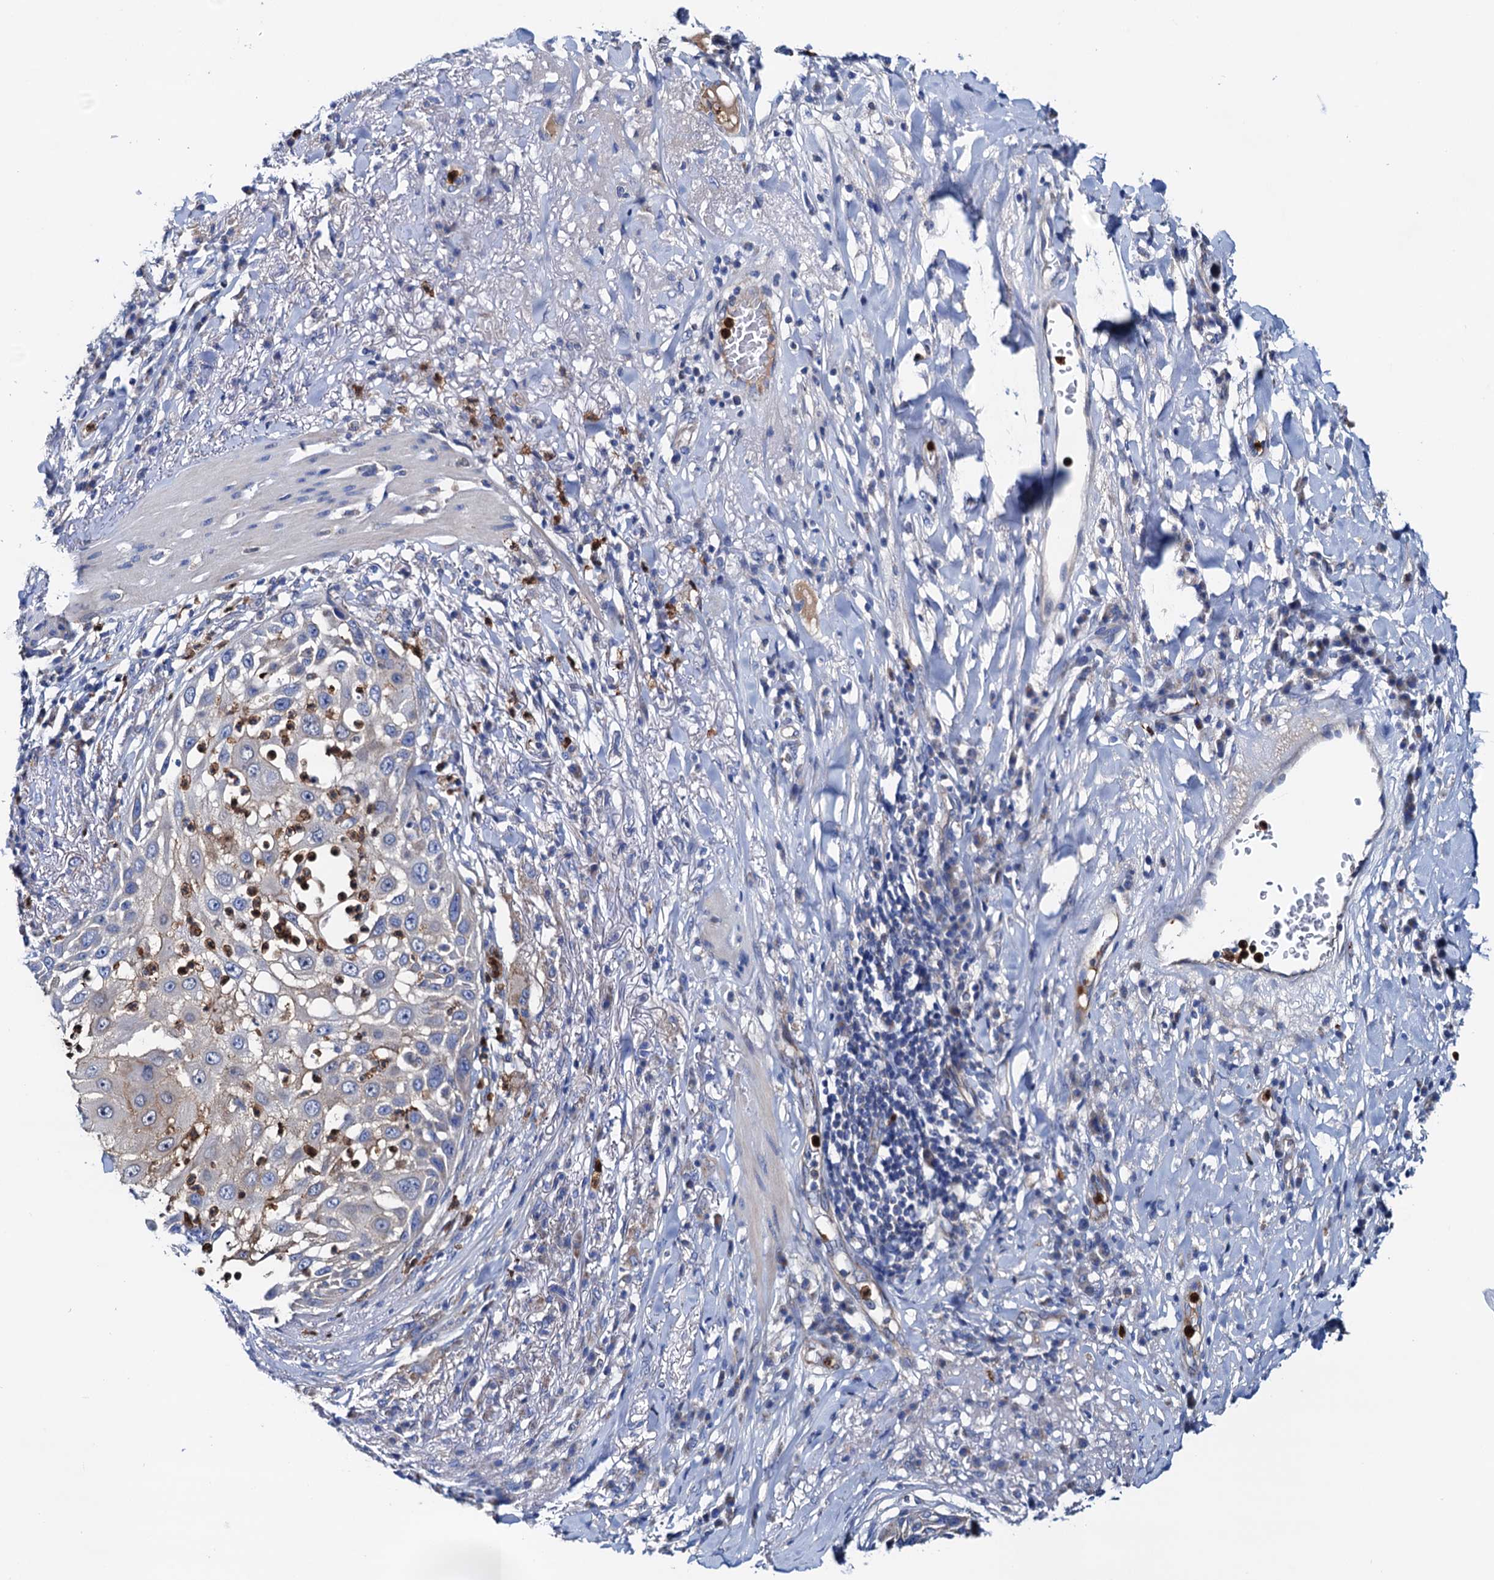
{"staining": {"intensity": "negative", "quantity": "none", "location": "none"}, "tissue": "skin cancer", "cell_type": "Tumor cells", "image_type": "cancer", "snomed": [{"axis": "morphology", "description": "Squamous cell carcinoma, NOS"}, {"axis": "topography", "description": "Skin"}], "caption": "Skin squamous cell carcinoma was stained to show a protein in brown. There is no significant expression in tumor cells.", "gene": "RASSF9", "patient": {"sex": "female", "age": 44}}